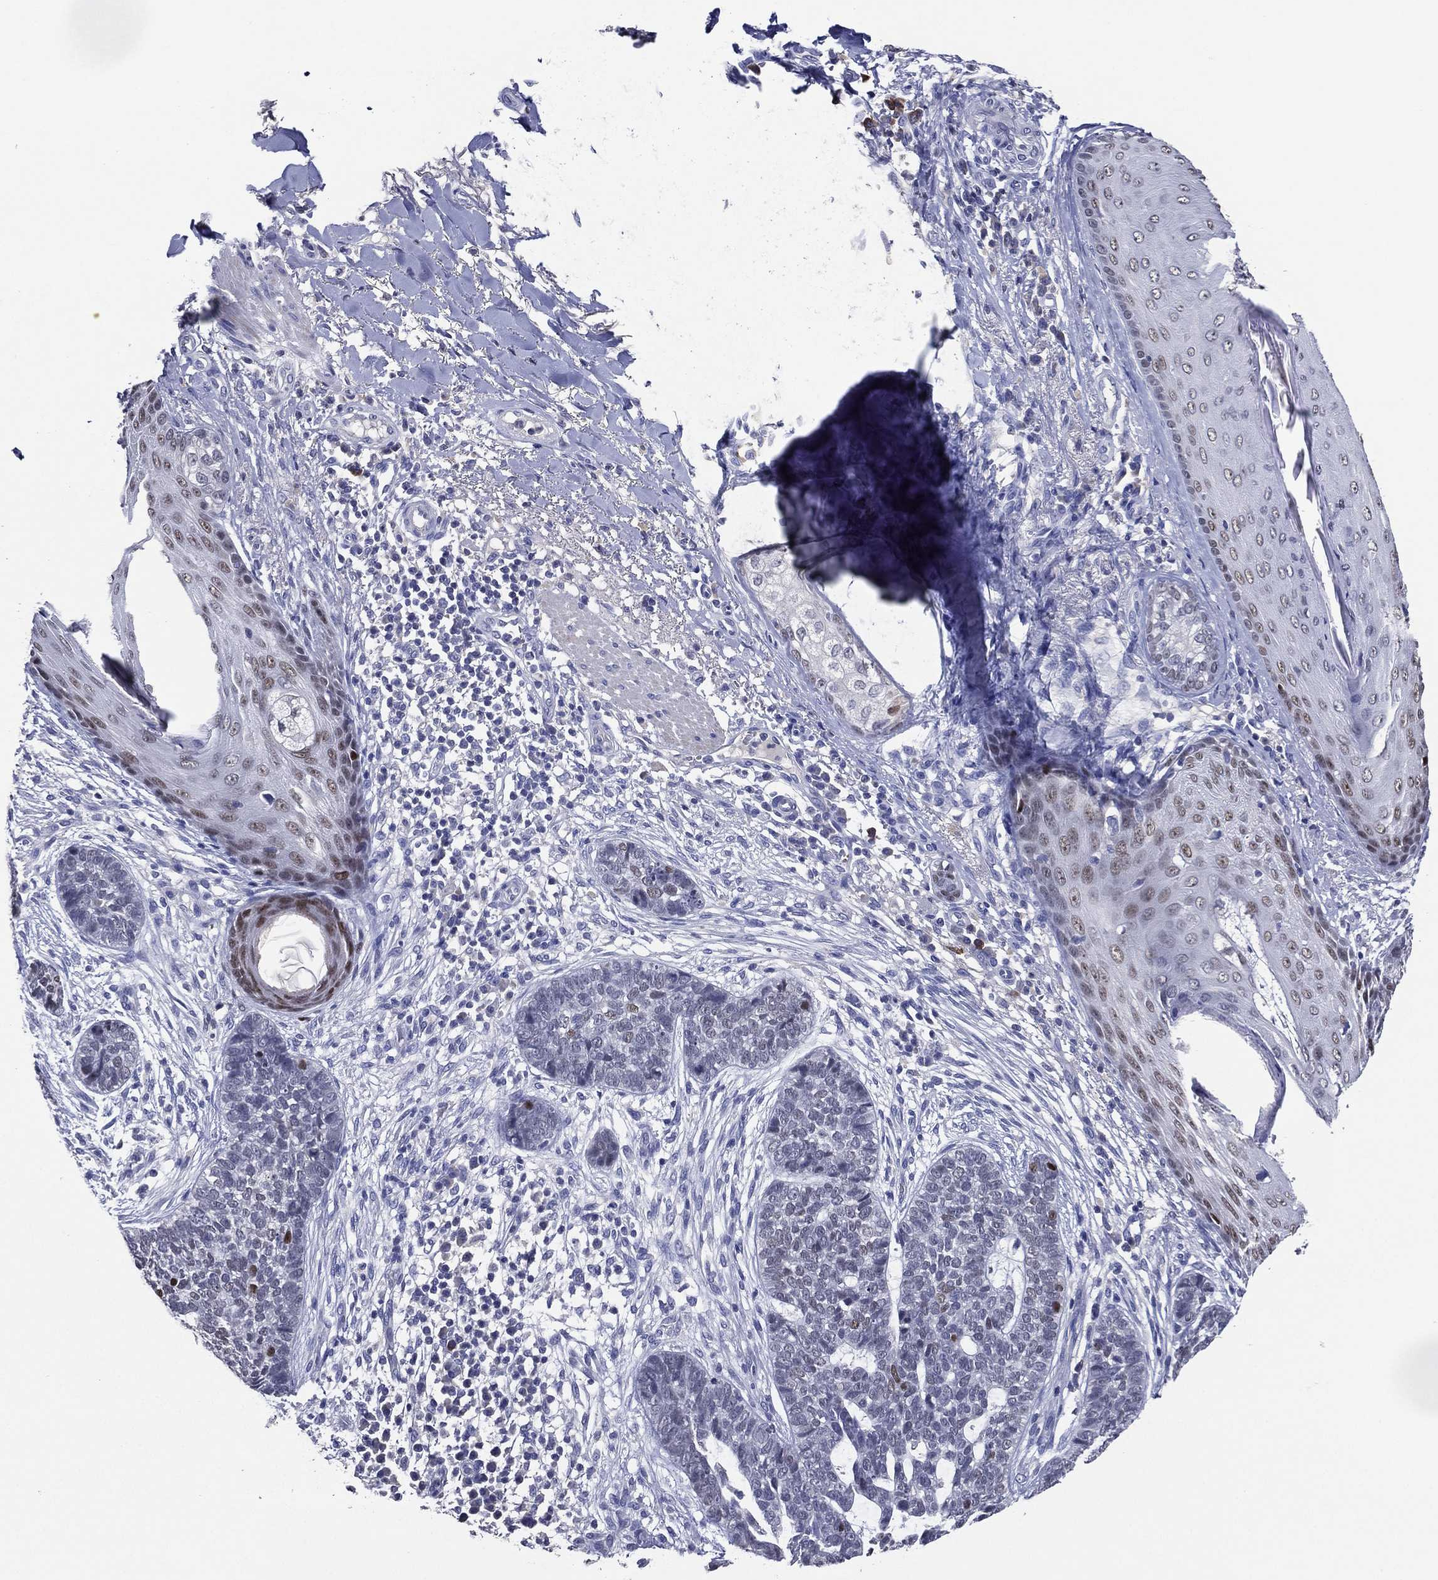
{"staining": {"intensity": "moderate", "quantity": "25%-75%", "location": "nuclear"}, "tissue": "skin cancer", "cell_type": "Tumor cells", "image_type": "cancer", "snomed": [{"axis": "morphology", "description": "Squamous cell carcinoma, NOS"}, {"axis": "topography", "description": "Skin"}], "caption": "Immunohistochemistry (IHC) photomicrograph of skin cancer (squamous cell carcinoma) stained for a protein (brown), which demonstrates medium levels of moderate nuclear expression in approximately 25%-75% of tumor cells.", "gene": "TFAP2A", "patient": {"sex": "male", "age": 88}}